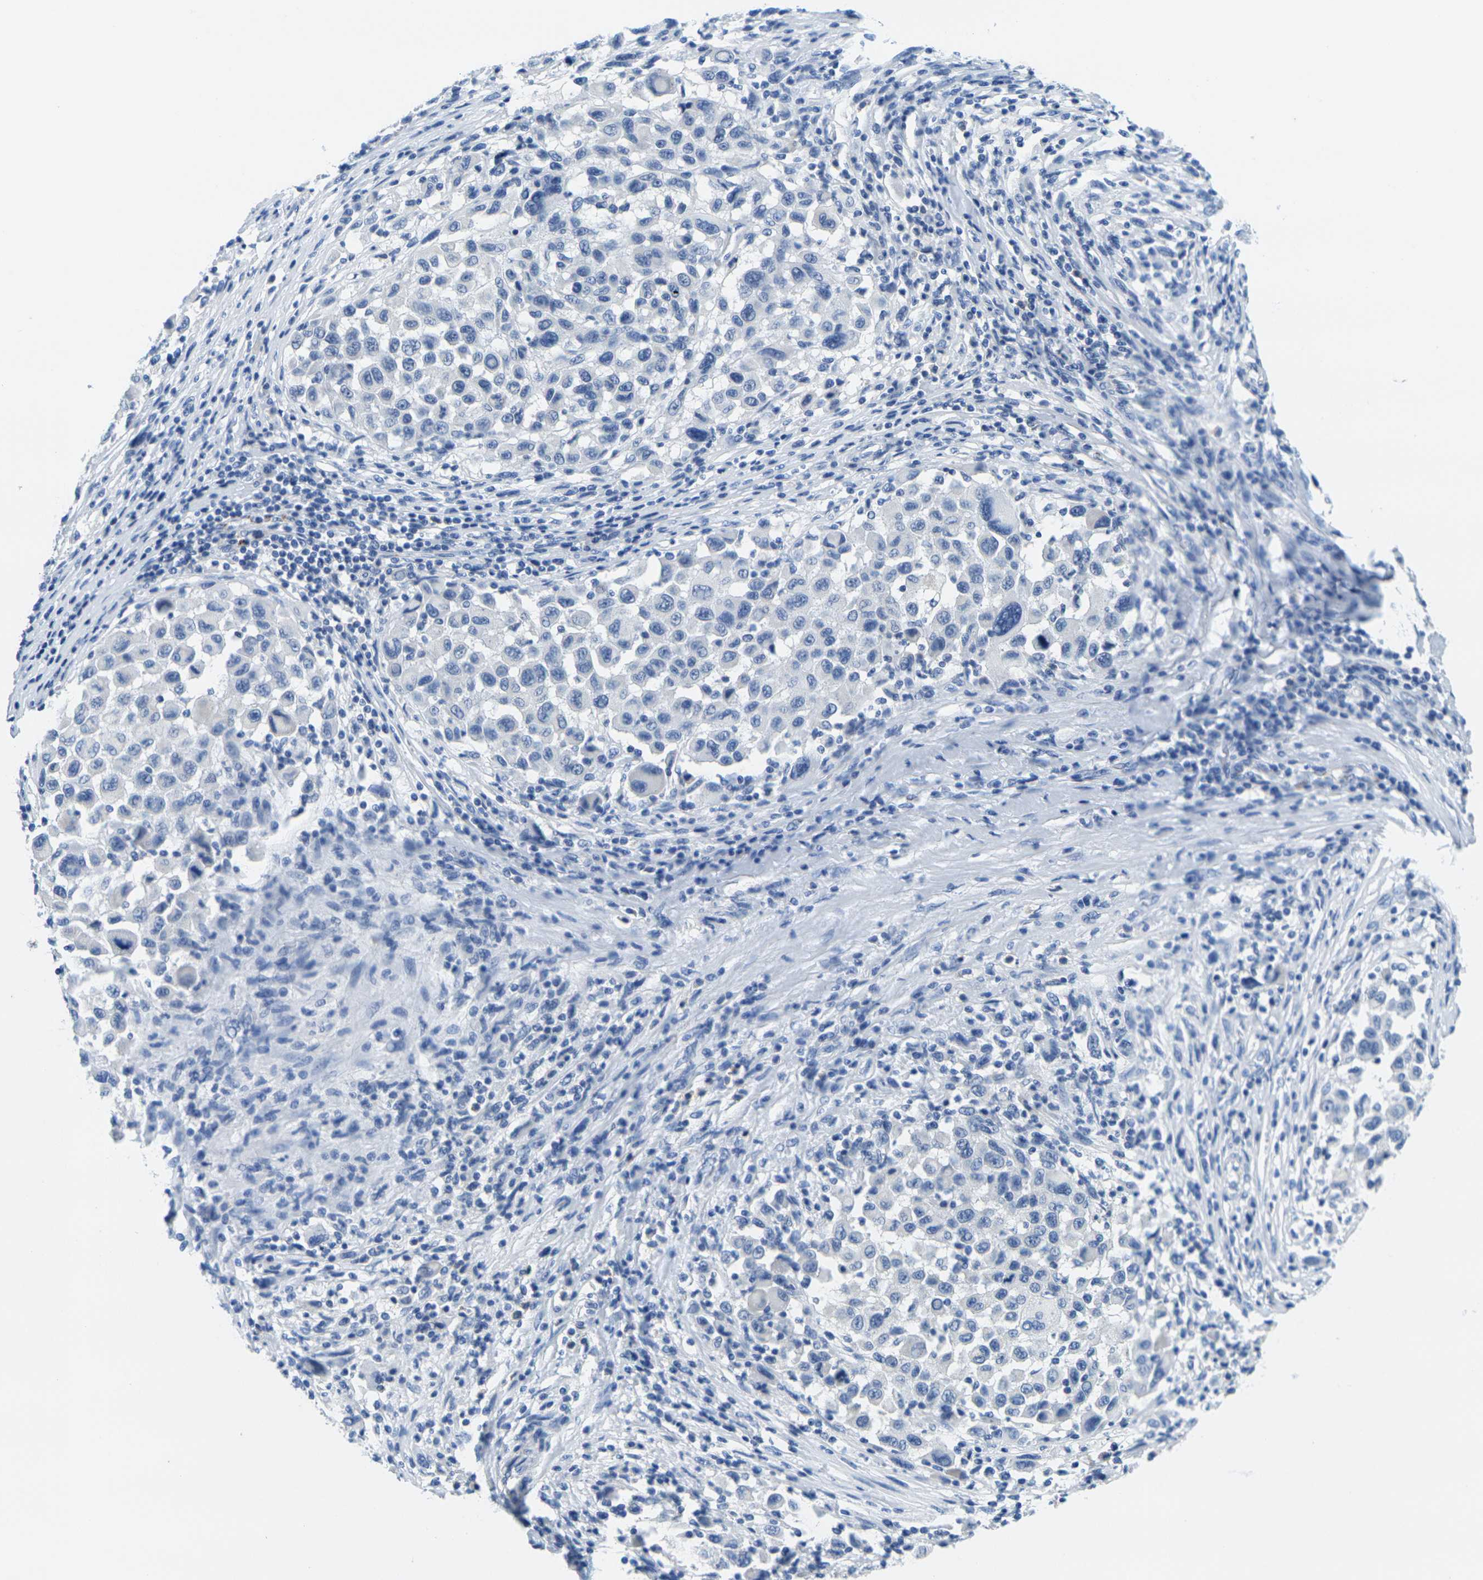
{"staining": {"intensity": "negative", "quantity": "none", "location": "none"}, "tissue": "melanoma", "cell_type": "Tumor cells", "image_type": "cancer", "snomed": [{"axis": "morphology", "description": "Malignant melanoma, Metastatic site"}, {"axis": "topography", "description": "Lymph node"}], "caption": "Human malignant melanoma (metastatic site) stained for a protein using IHC demonstrates no staining in tumor cells.", "gene": "FAM3D", "patient": {"sex": "male", "age": 61}}